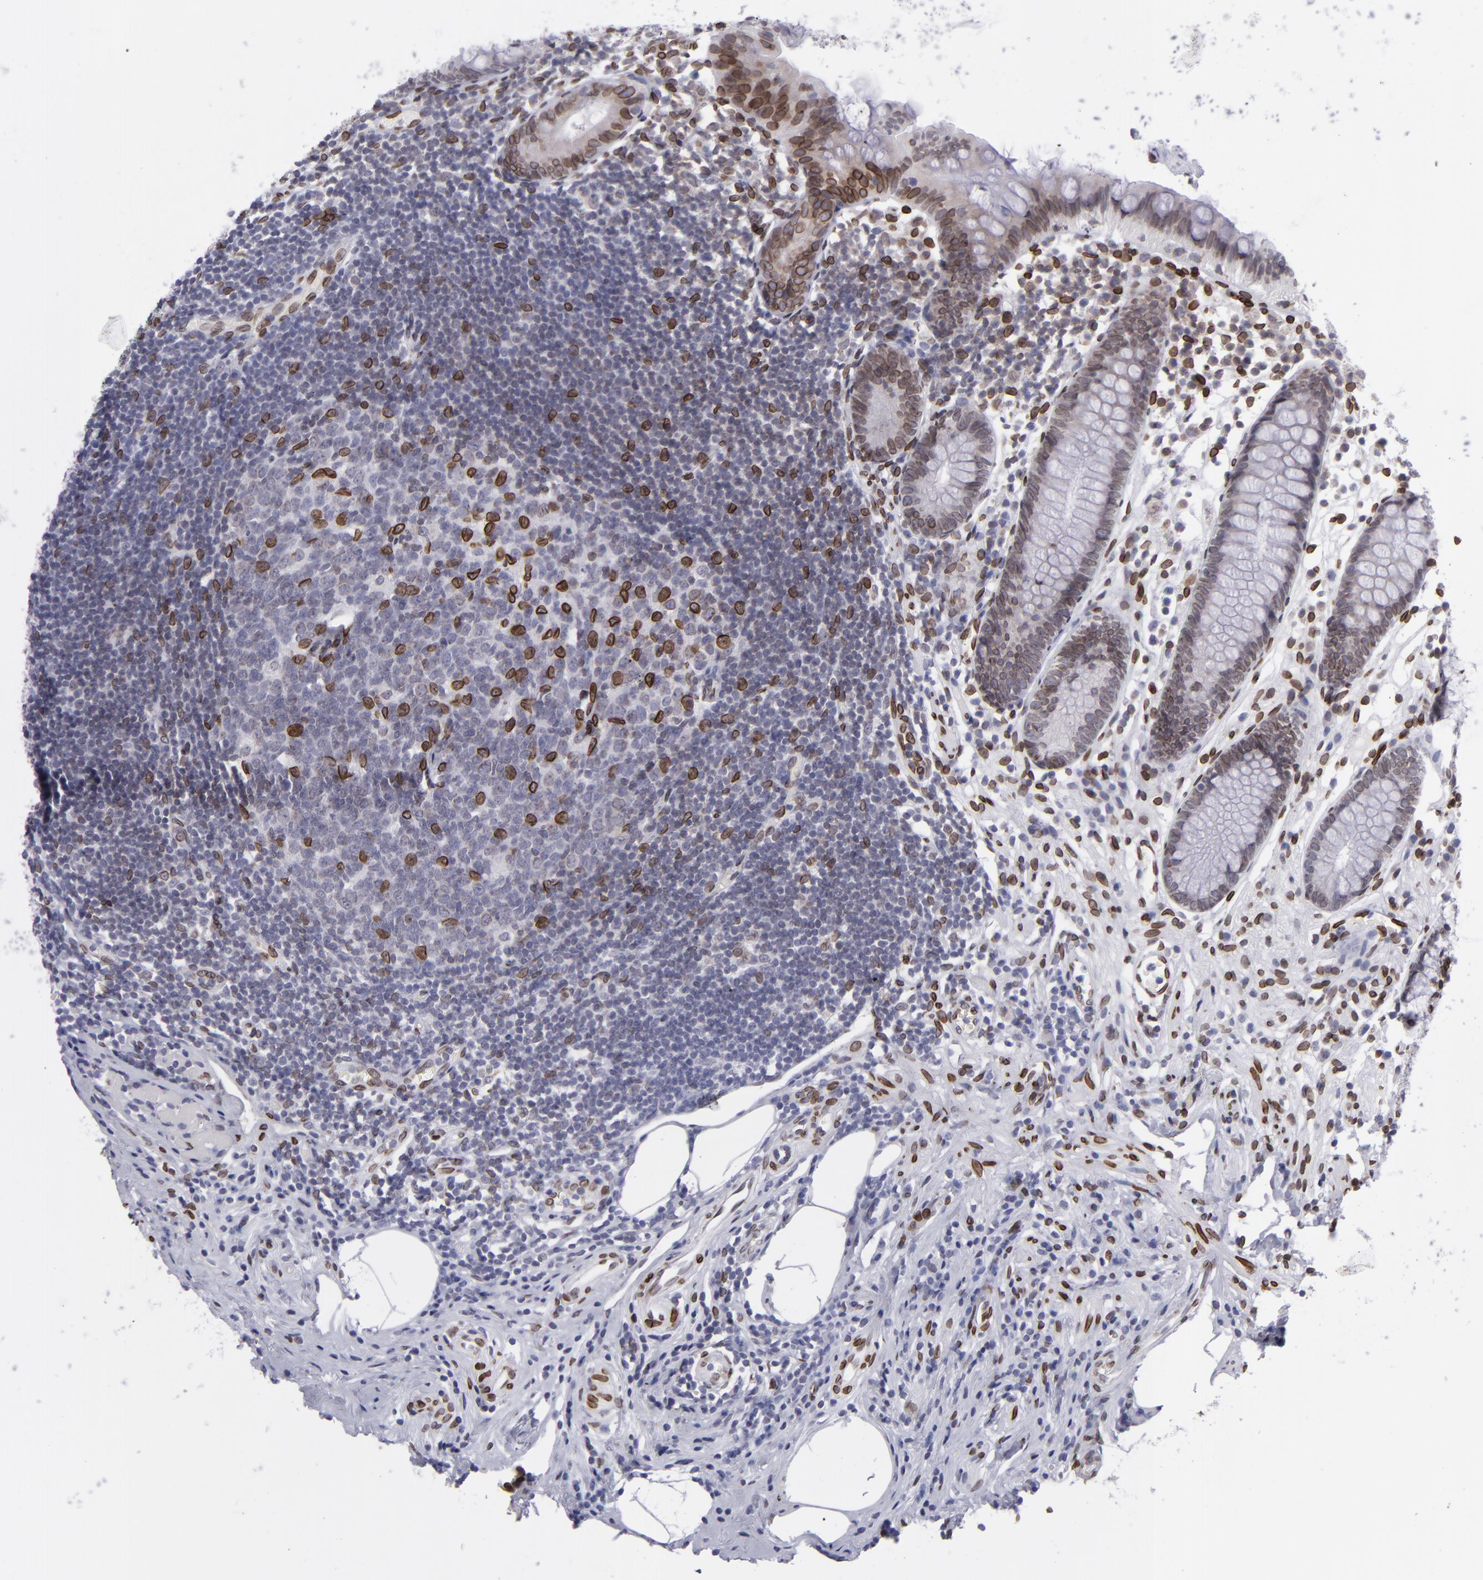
{"staining": {"intensity": "moderate", "quantity": "25%-75%", "location": "nuclear"}, "tissue": "appendix", "cell_type": "Glandular cells", "image_type": "normal", "snomed": [{"axis": "morphology", "description": "Normal tissue, NOS"}, {"axis": "topography", "description": "Appendix"}], "caption": "Appendix stained with immunohistochemistry displays moderate nuclear expression in approximately 25%-75% of glandular cells.", "gene": "EMD", "patient": {"sex": "male", "age": 38}}